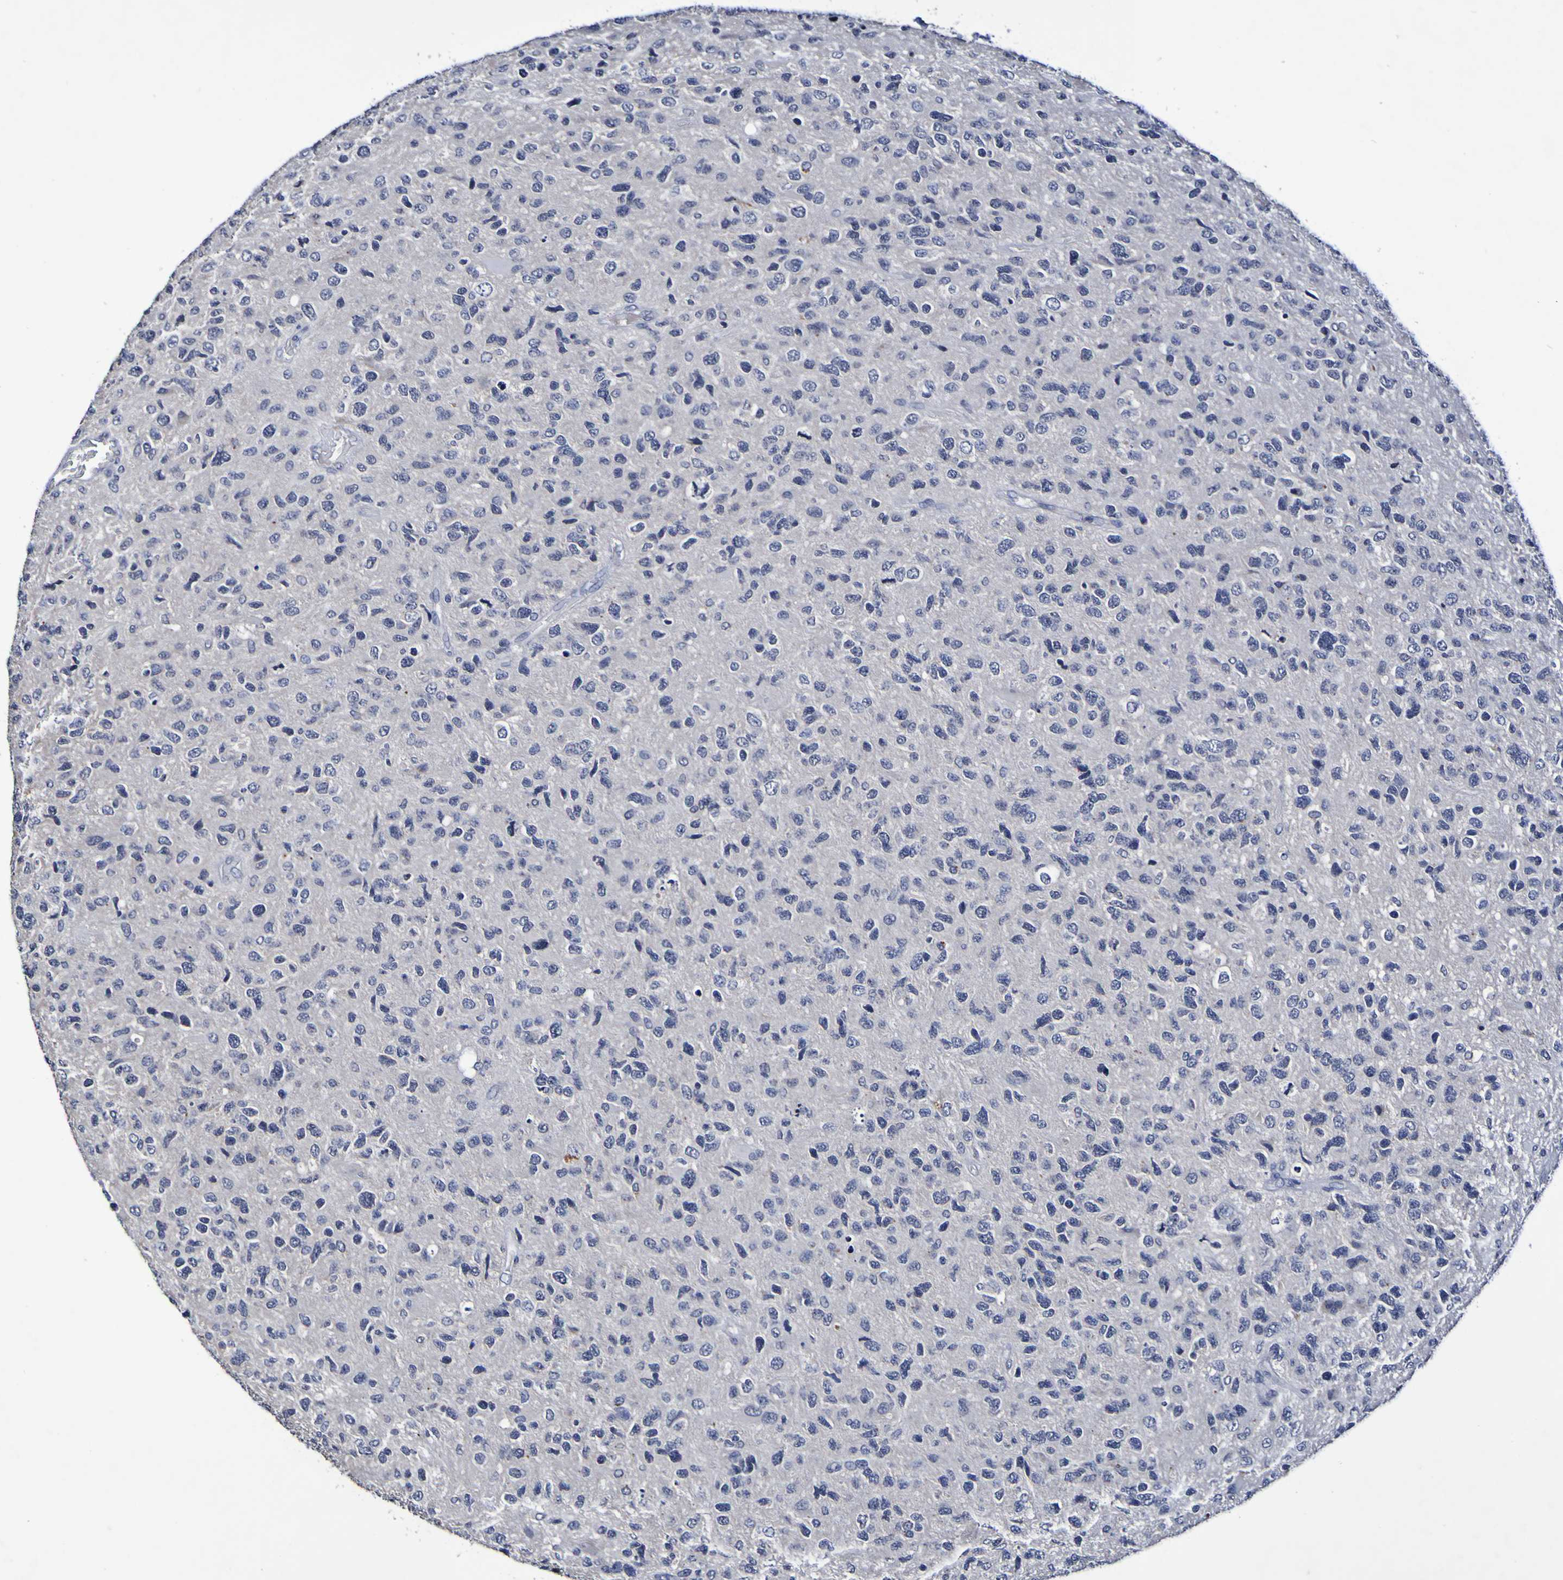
{"staining": {"intensity": "negative", "quantity": "none", "location": "none"}, "tissue": "glioma", "cell_type": "Tumor cells", "image_type": "cancer", "snomed": [{"axis": "morphology", "description": "Glioma, malignant, High grade"}, {"axis": "topography", "description": "Brain"}], "caption": "High magnification brightfield microscopy of malignant high-grade glioma stained with DAB (3,3'-diaminobenzidine) (brown) and counterstained with hematoxylin (blue): tumor cells show no significant expression.", "gene": "PTP4A2", "patient": {"sex": "female", "age": 58}}